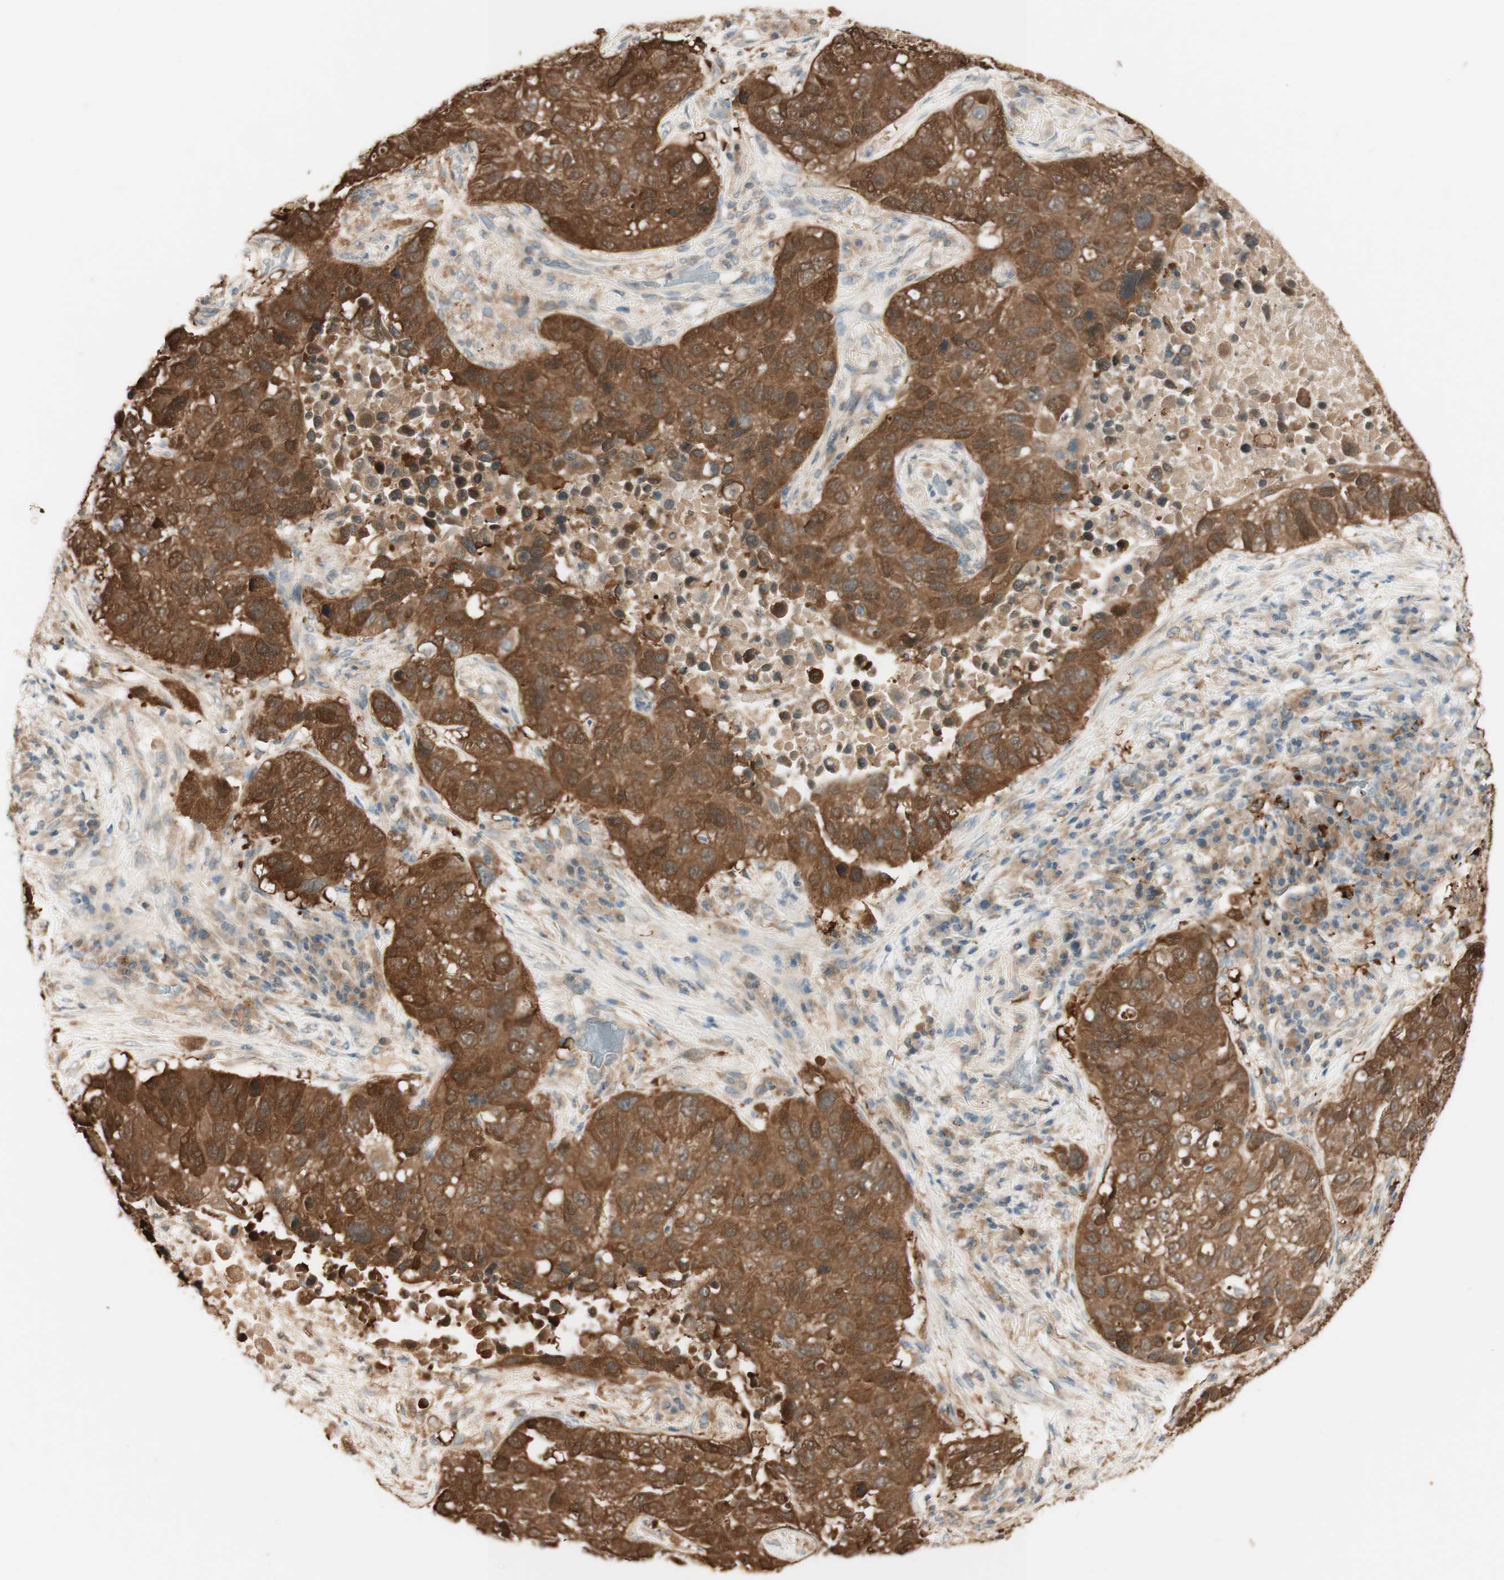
{"staining": {"intensity": "strong", "quantity": ">75%", "location": "cytoplasmic/membranous"}, "tissue": "lung cancer", "cell_type": "Tumor cells", "image_type": "cancer", "snomed": [{"axis": "morphology", "description": "Squamous cell carcinoma, NOS"}, {"axis": "topography", "description": "Lung"}], "caption": "This is a micrograph of IHC staining of lung cancer, which shows strong staining in the cytoplasmic/membranous of tumor cells.", "gene": "CLCN2", "patient": {"sex": "male", "age": 57}}